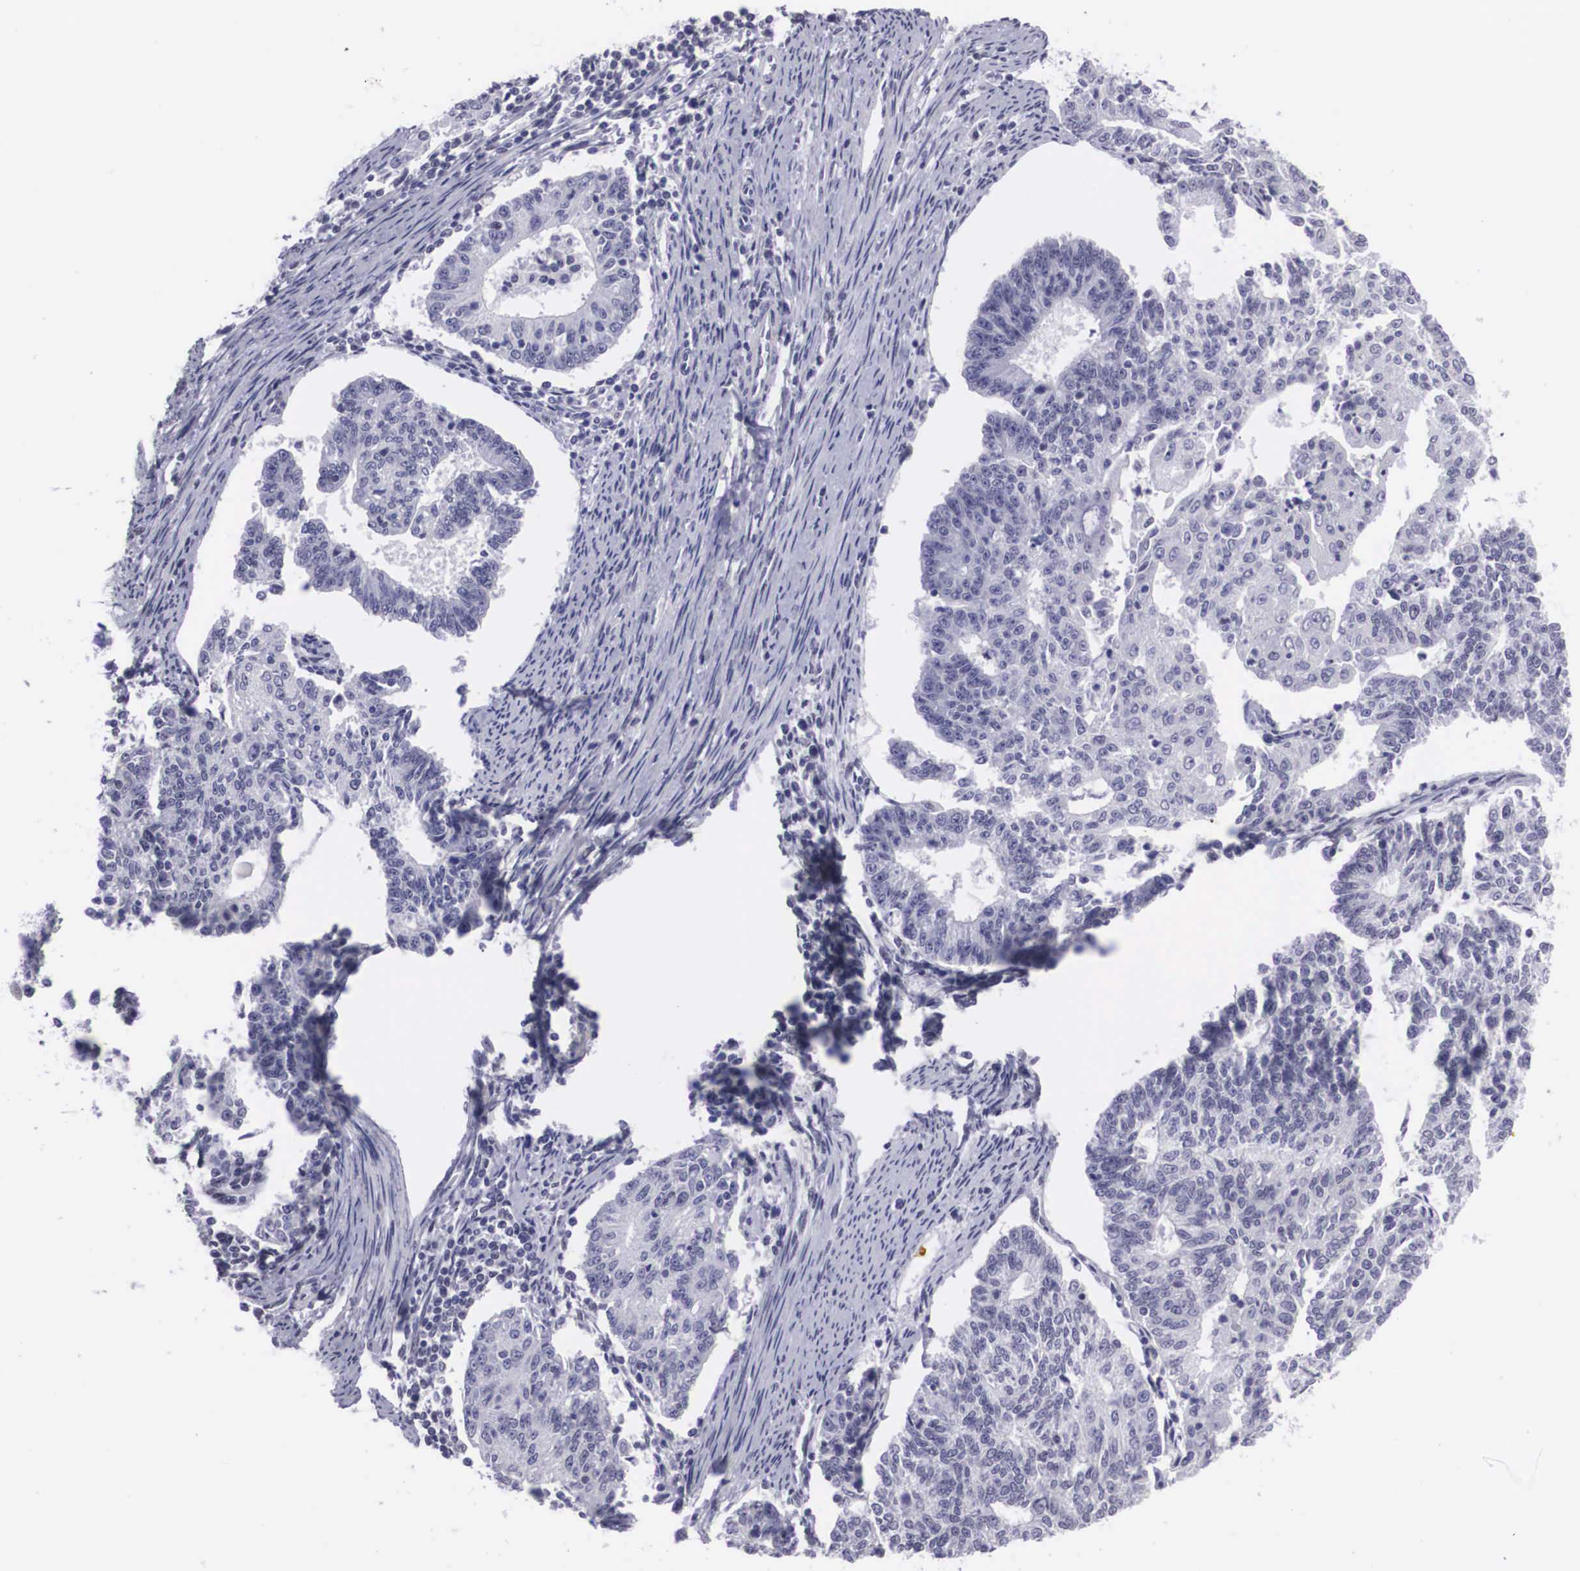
{"staining": {"intensity": "negative", "quantity": "none", "location": "none"}, "tissue": "endometrial cancer", "cell_type": "Tumor cells", "image_type": "cancer", "snomed": [{"axis": "morphology", "description": "Adenocarcinoma, NOS"}, {"axis": "topography", "description": "Endometrium"}], "caption": "There is no significant positivity in tumor cells of endometrial cancer (adenocarcinoma).", "gene": "C22orf31", "patient": {"sex": "female", "age": 56}}